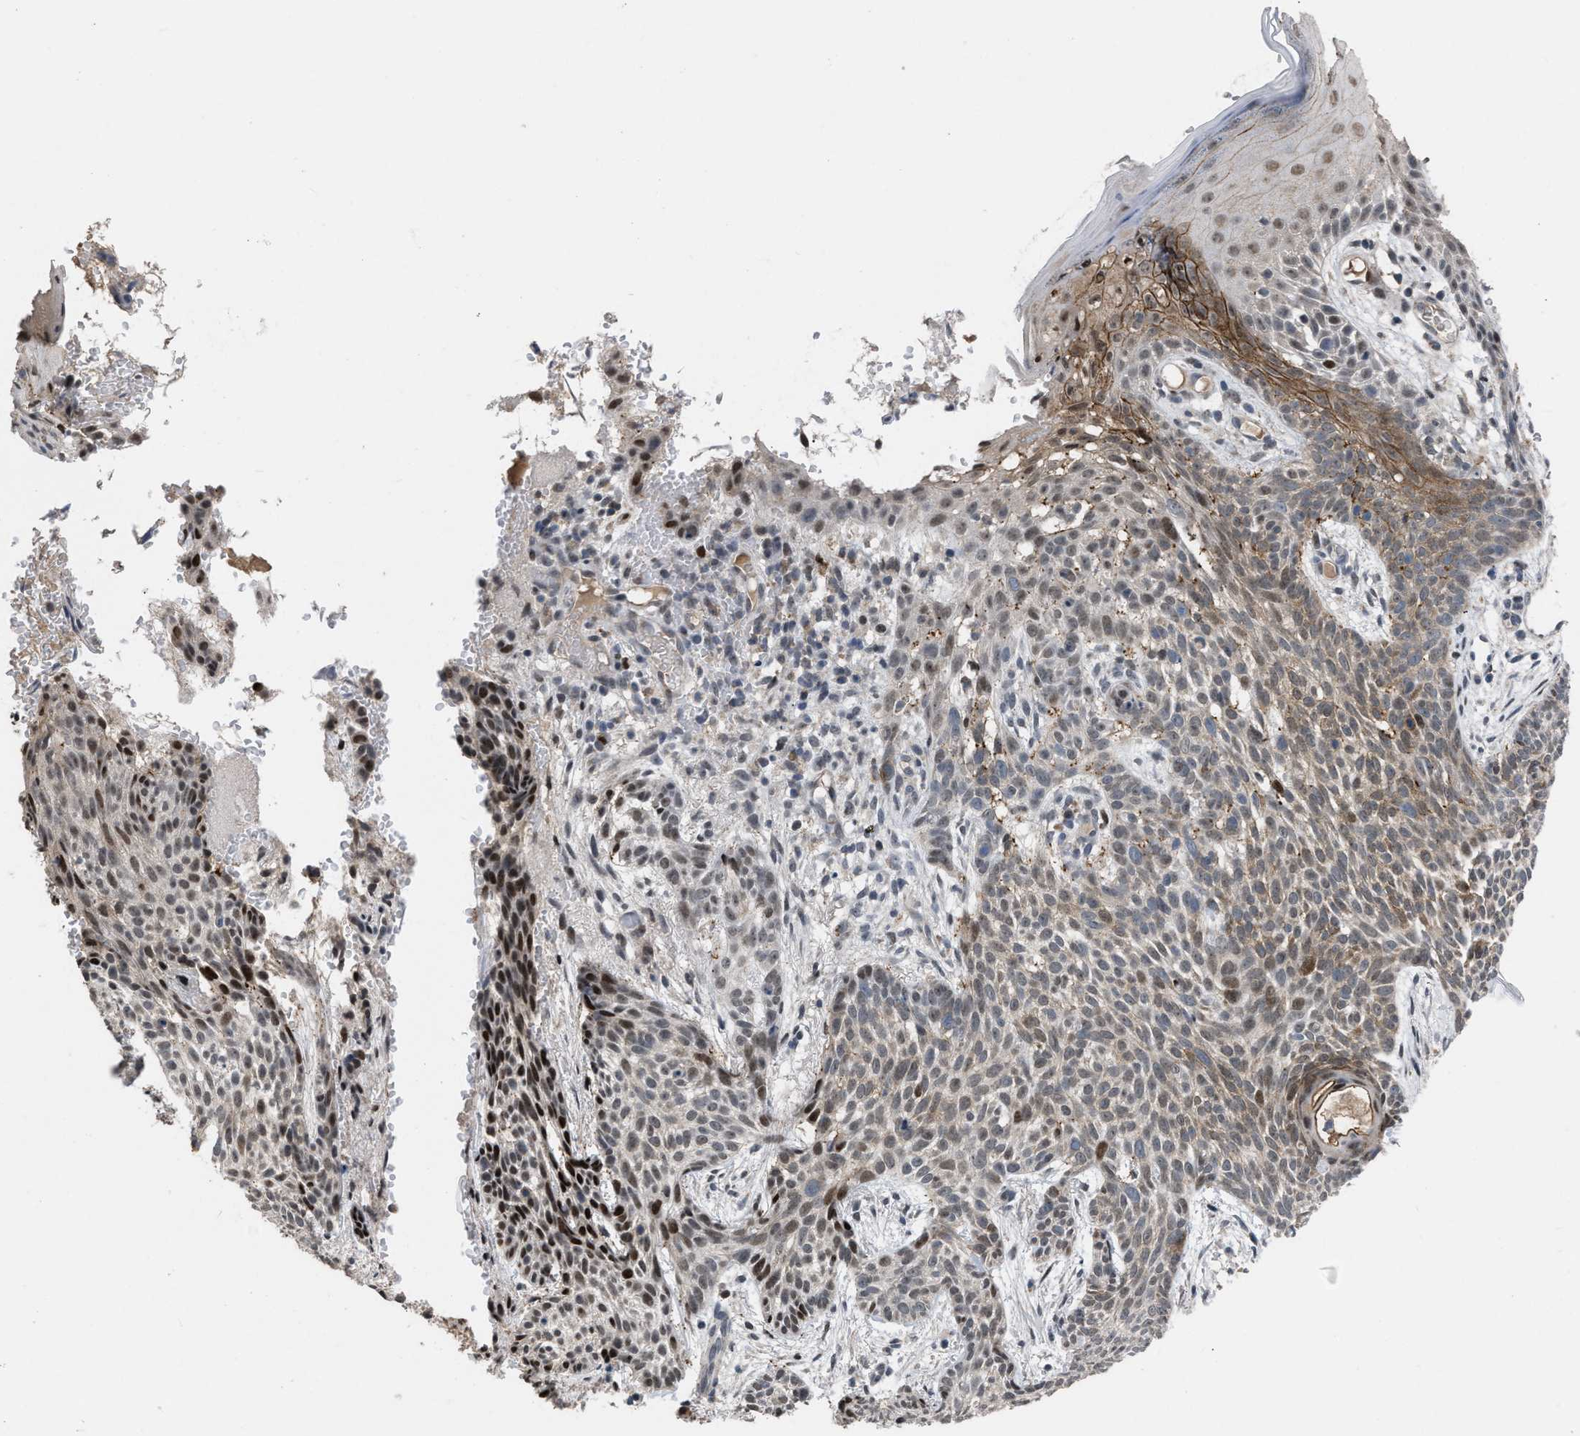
{"staining": {"intensity": "strong", "quantity": "<25%", "location": "nuclear"}, "tissue": "skin cancer", "cell_type": "Tumor cells", "image_type": "cancer", "snomed": [{"axis": "morphology", "description": "Basal cell carcinoma"}, {"axis": "topography", "description": "Skin"}], "caption": "Immunohistochemistry (IHC) of human skin basal cell carcinoma demonstrates medium levels of strong nuclear positivity in about <25% of tumor cells. (DAB IHC, brown staining for protein, blue staining for nuclei).", "gene": "SETDB1", "patient": {"sex": "female", "age": 59}}